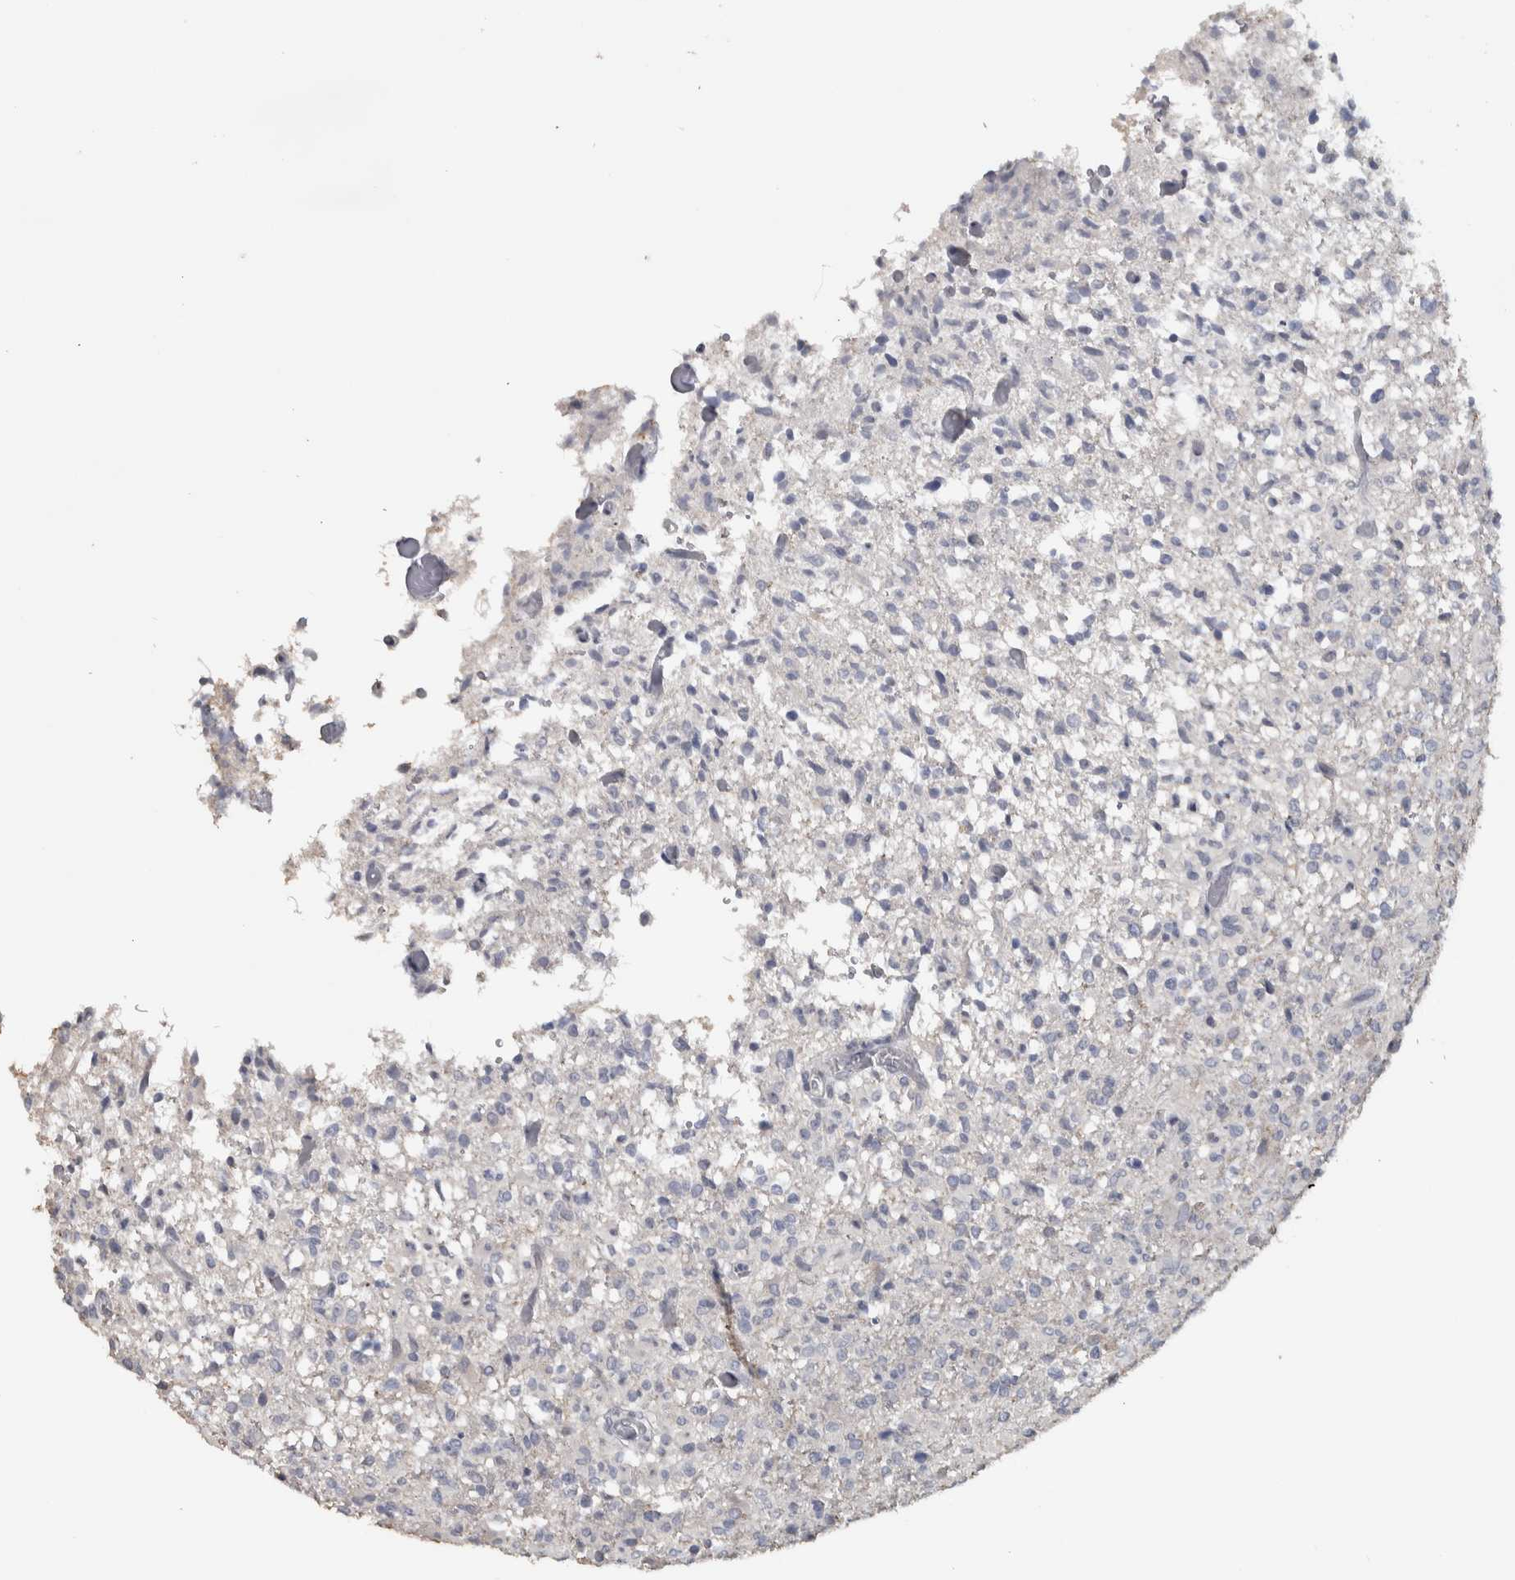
{"staining": {"intensity": "negative", "quantity": "none", "location": "none"}, "tissue": "glioma", "cell_type": "Tumor cells", "image_type": "cancer", "snomed": [{"axis": "morphology", "description": "Glioma, malignant, High grade"}, {"axis": "topography", "description": "Brain"}], "caption": "The image shows no significant expression in tumor cells of malignant glioma (high-grade). Brightfield microscopy of immunohistochemistry (IHC) stained with DAB (3,3'-diaminobenzidine) (brown) and hematoxylin (blue), captured at high magnification.", "gene": "NECAB1", "patient": {"sex": "female", "age": 57}}